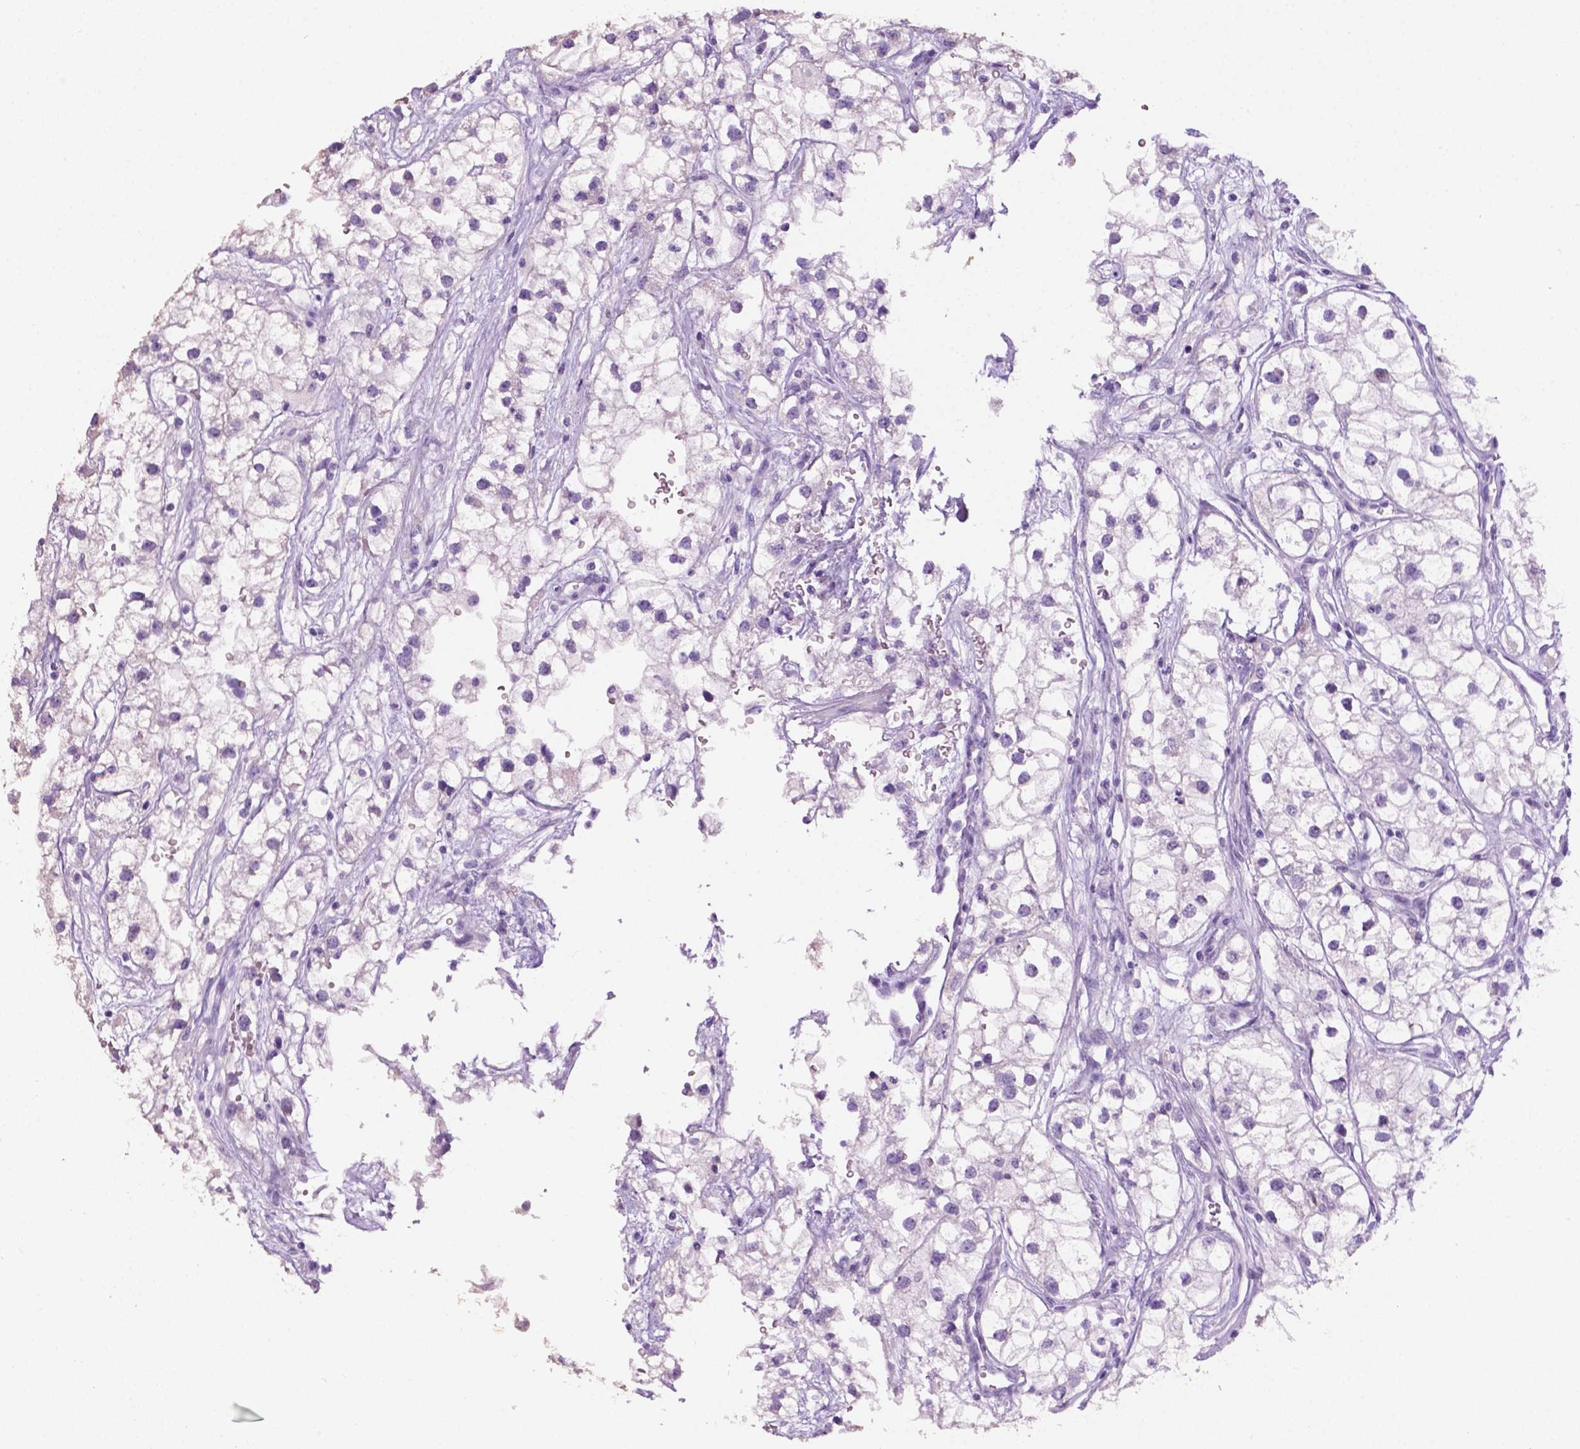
{"staining": {"intensity": "negative", "quantity": "none", "location": "none"}, "tissue": "renal cancer", "cell_type": "Tumor cells", "image_type": "cancer", "snomed": [{"axis": "morphology", "description": "Adenocarcinoma, NOS"}, {"axis": "topography", "description": "Kidney"}], "caption": "Tumor cells are negative for protein expression in human renal cancer. (DAB (3,3'-diaminobenzidine) immunohistochemistry (IHC), high magnification).", "gene": "PHGR1", "patient": {"sex": "male", "age": 59}}